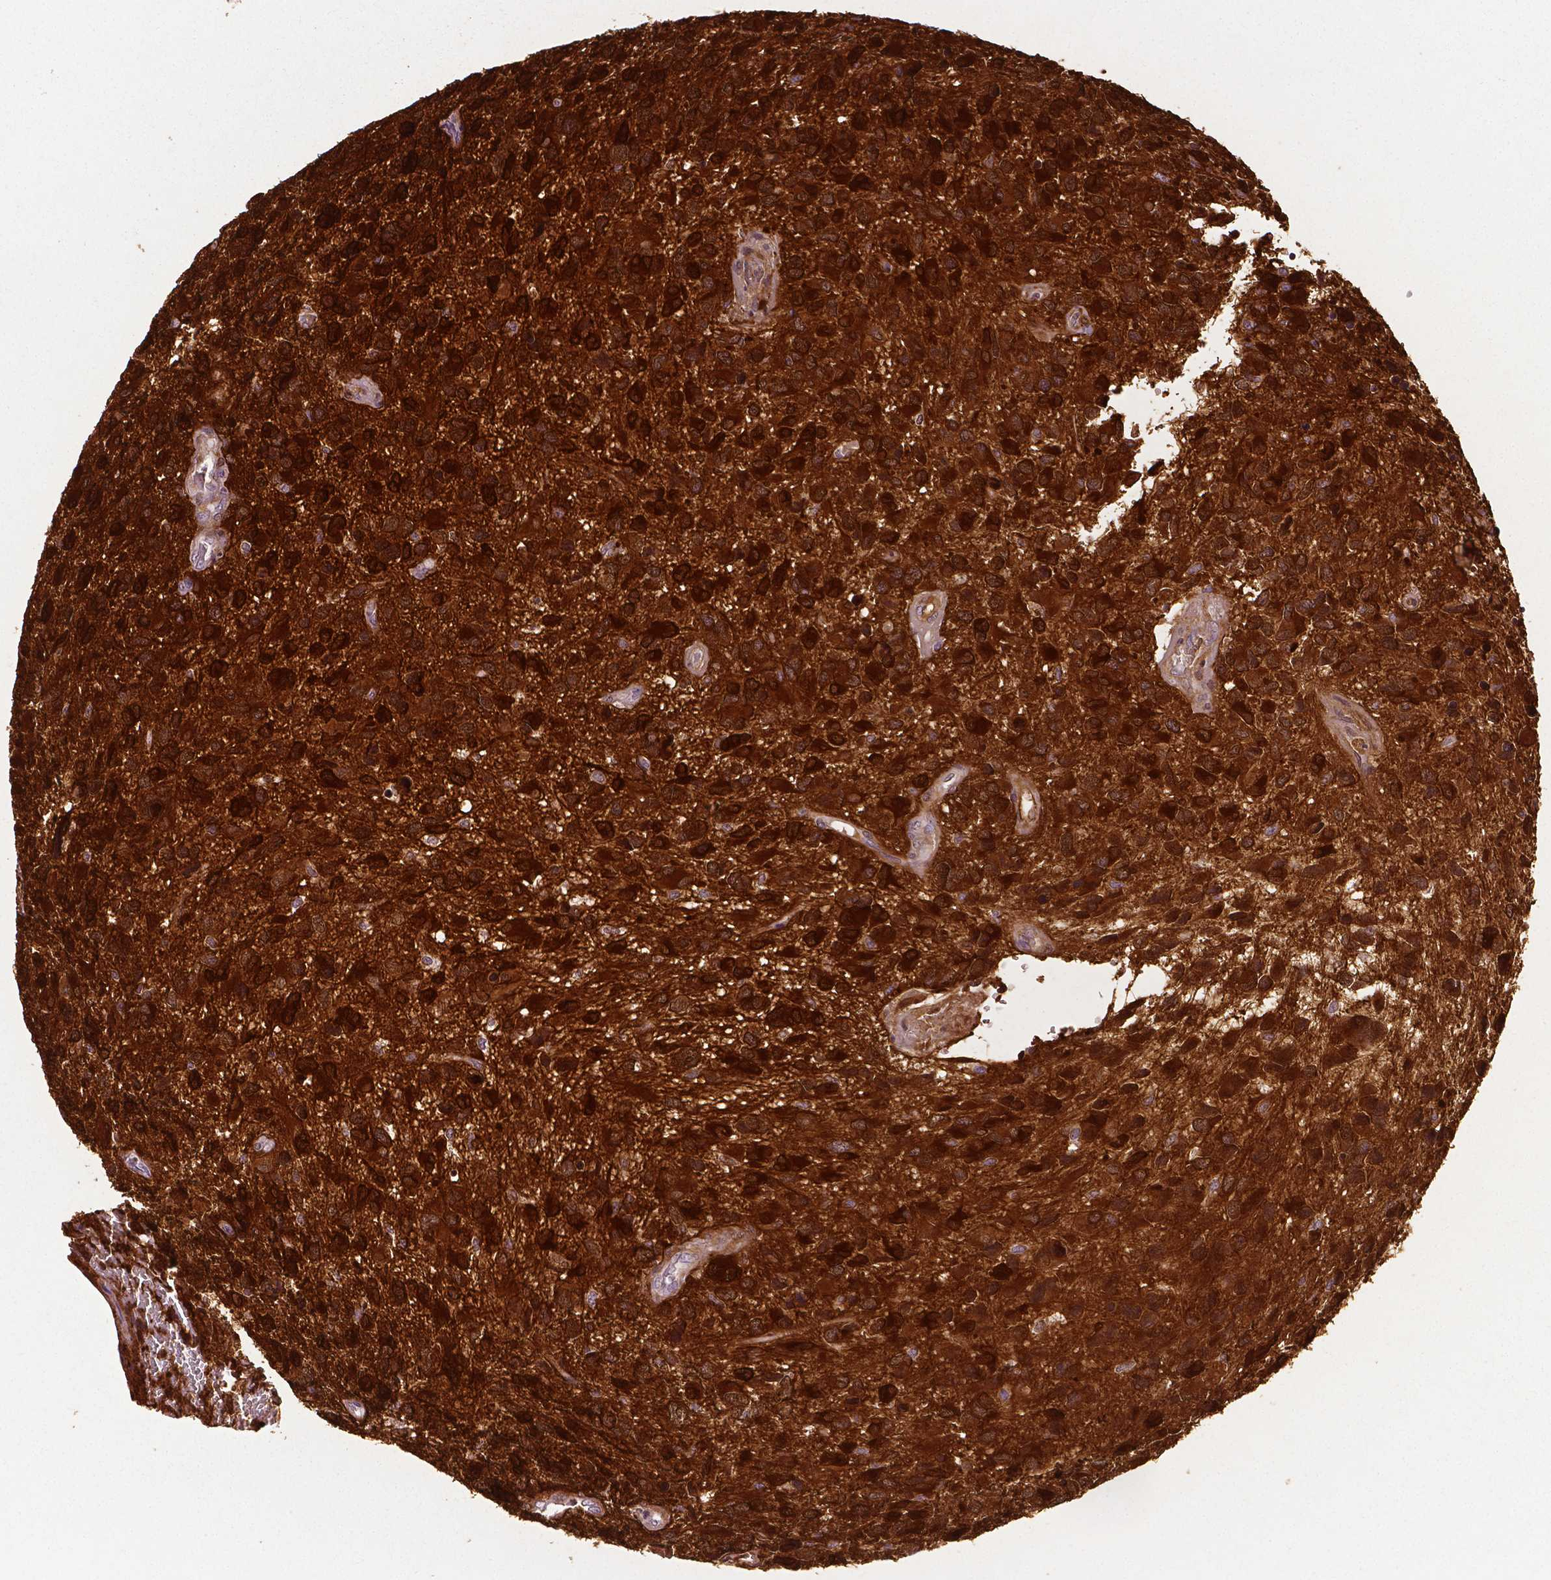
{"staining": {"intensity": "strong", "quantity": ">75%", "location": "cytoplasmic/membranous"}, "tissue": "glioma", "cell_type": "Tumor cells", "image_type": "cancer", "snomed": [{"axis": "morphology", "description": "Glioma, malignant, NOS"}, {"axis": "morphology", "description": "Glioma, malignant, High grade"}, {"axis": "topography", "description": "Brain"}], "caption": "Immunohistochemical staining of human glioma shows high levels of strong cytoplasmic/membranous staining in about >75% of tumor cells.", "gene": "PHGDH", "patient": {"sex": "female", "age": 71}}